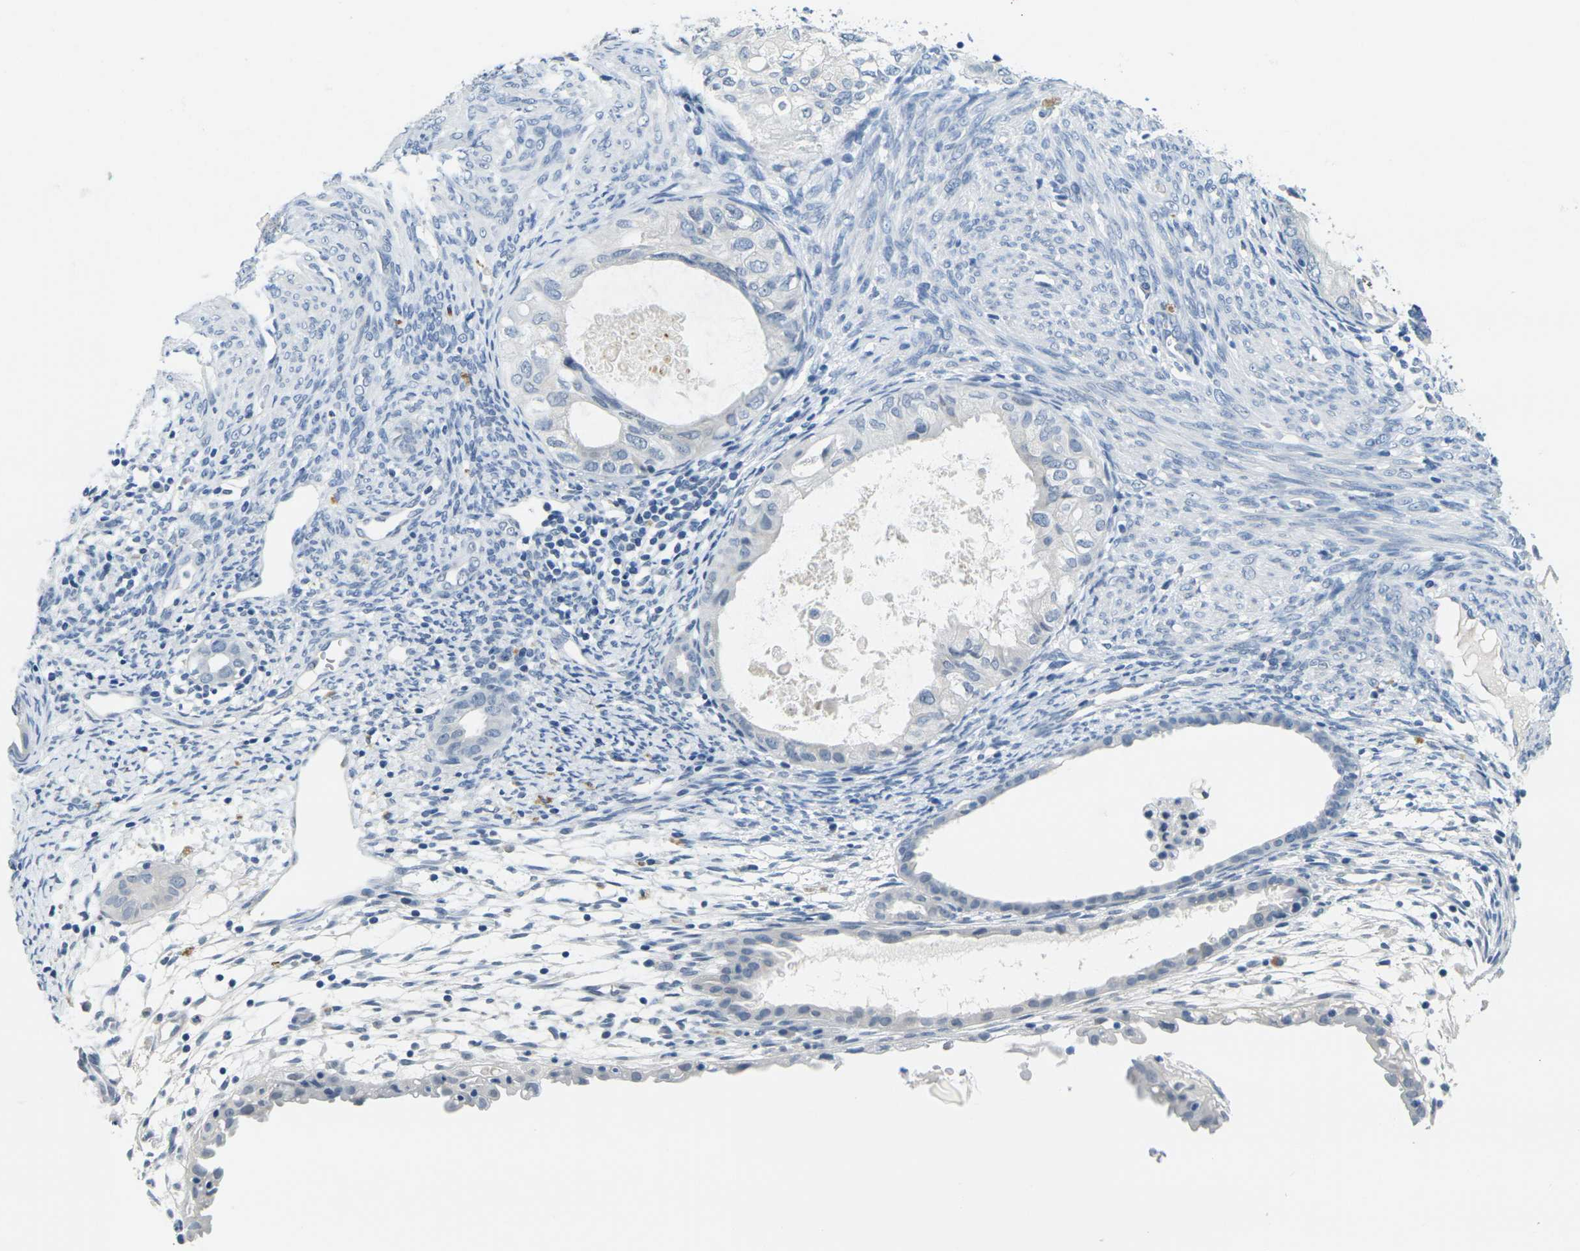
{"staining": {"intensity": "negative", "quantity": "none", "location": "none"}, "tissue": "cervical cancer", "cell_type": "Tumor cells", "image_type": "cancer", "snomed": [{"axis": "morphology", "description": "Normal tissue, NOS"}, {"axis": "morphology", "description": "Adenocarcinoma, NOS"}, {"axis": "topography", "description": "Cervix"}, {"axis": "topography", "description": "Endometrium"}], "caption": "Image shows no protein expression in tumor cells of cervical cancer tissue.", "gene": "GPR15", "patient": {"sex": "female", "age": 86}}